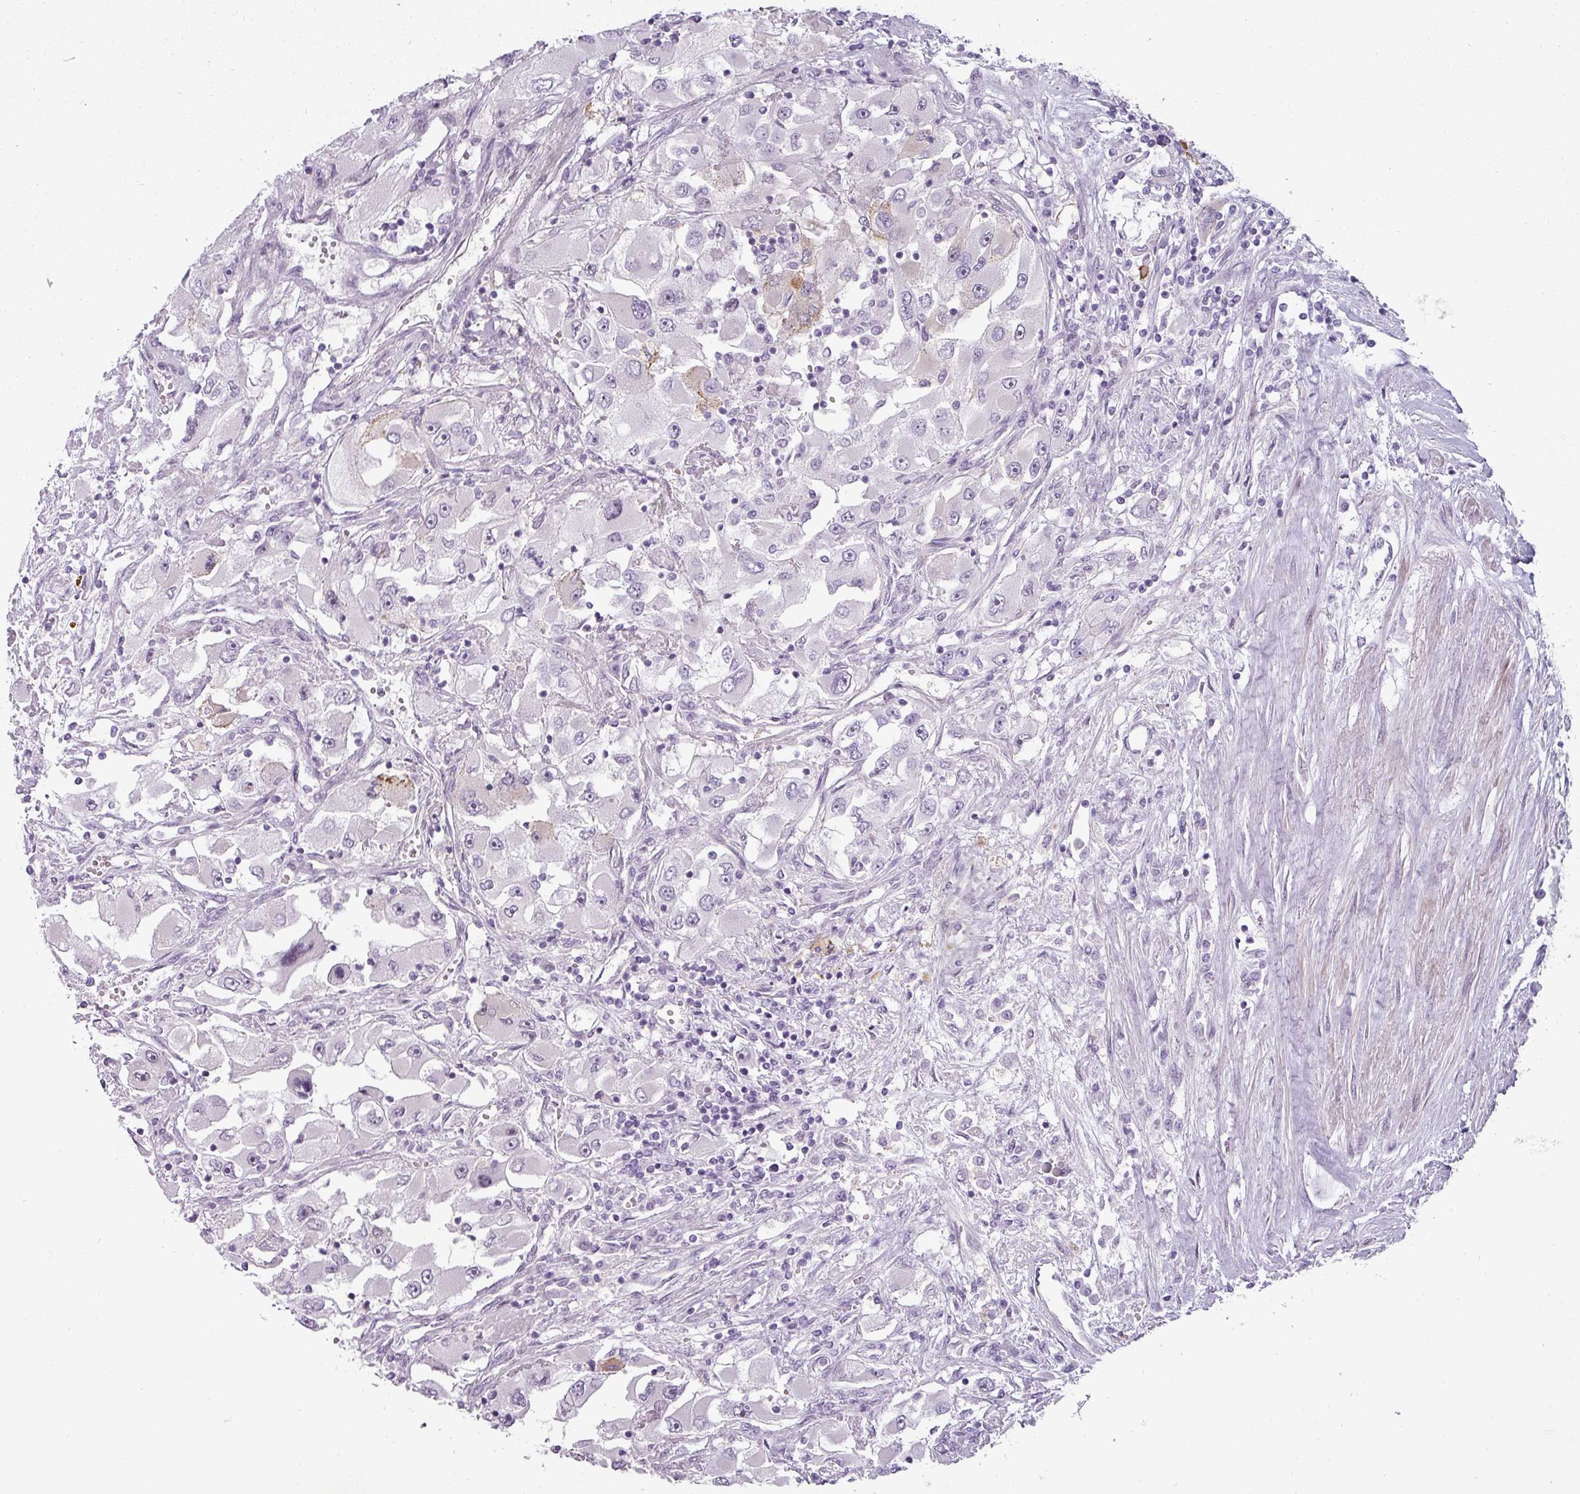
{"staining": {"intensity": "negative", "quantity": "none", "location": "none"}, "tissue": "renal cancer", "cell_type": "Tumor cells", "image_type": "cancer", "snomed": [{"axis": "morphology", "description": "Adenocarcinoma, NOS"}, {"axis": "topography", "description": "Kidney"}], "caption": "There is no significant staining in tumor cells of renal cancer.", "gene": "CHRDL1", "patient": {"sex": "female", "age": 52}}